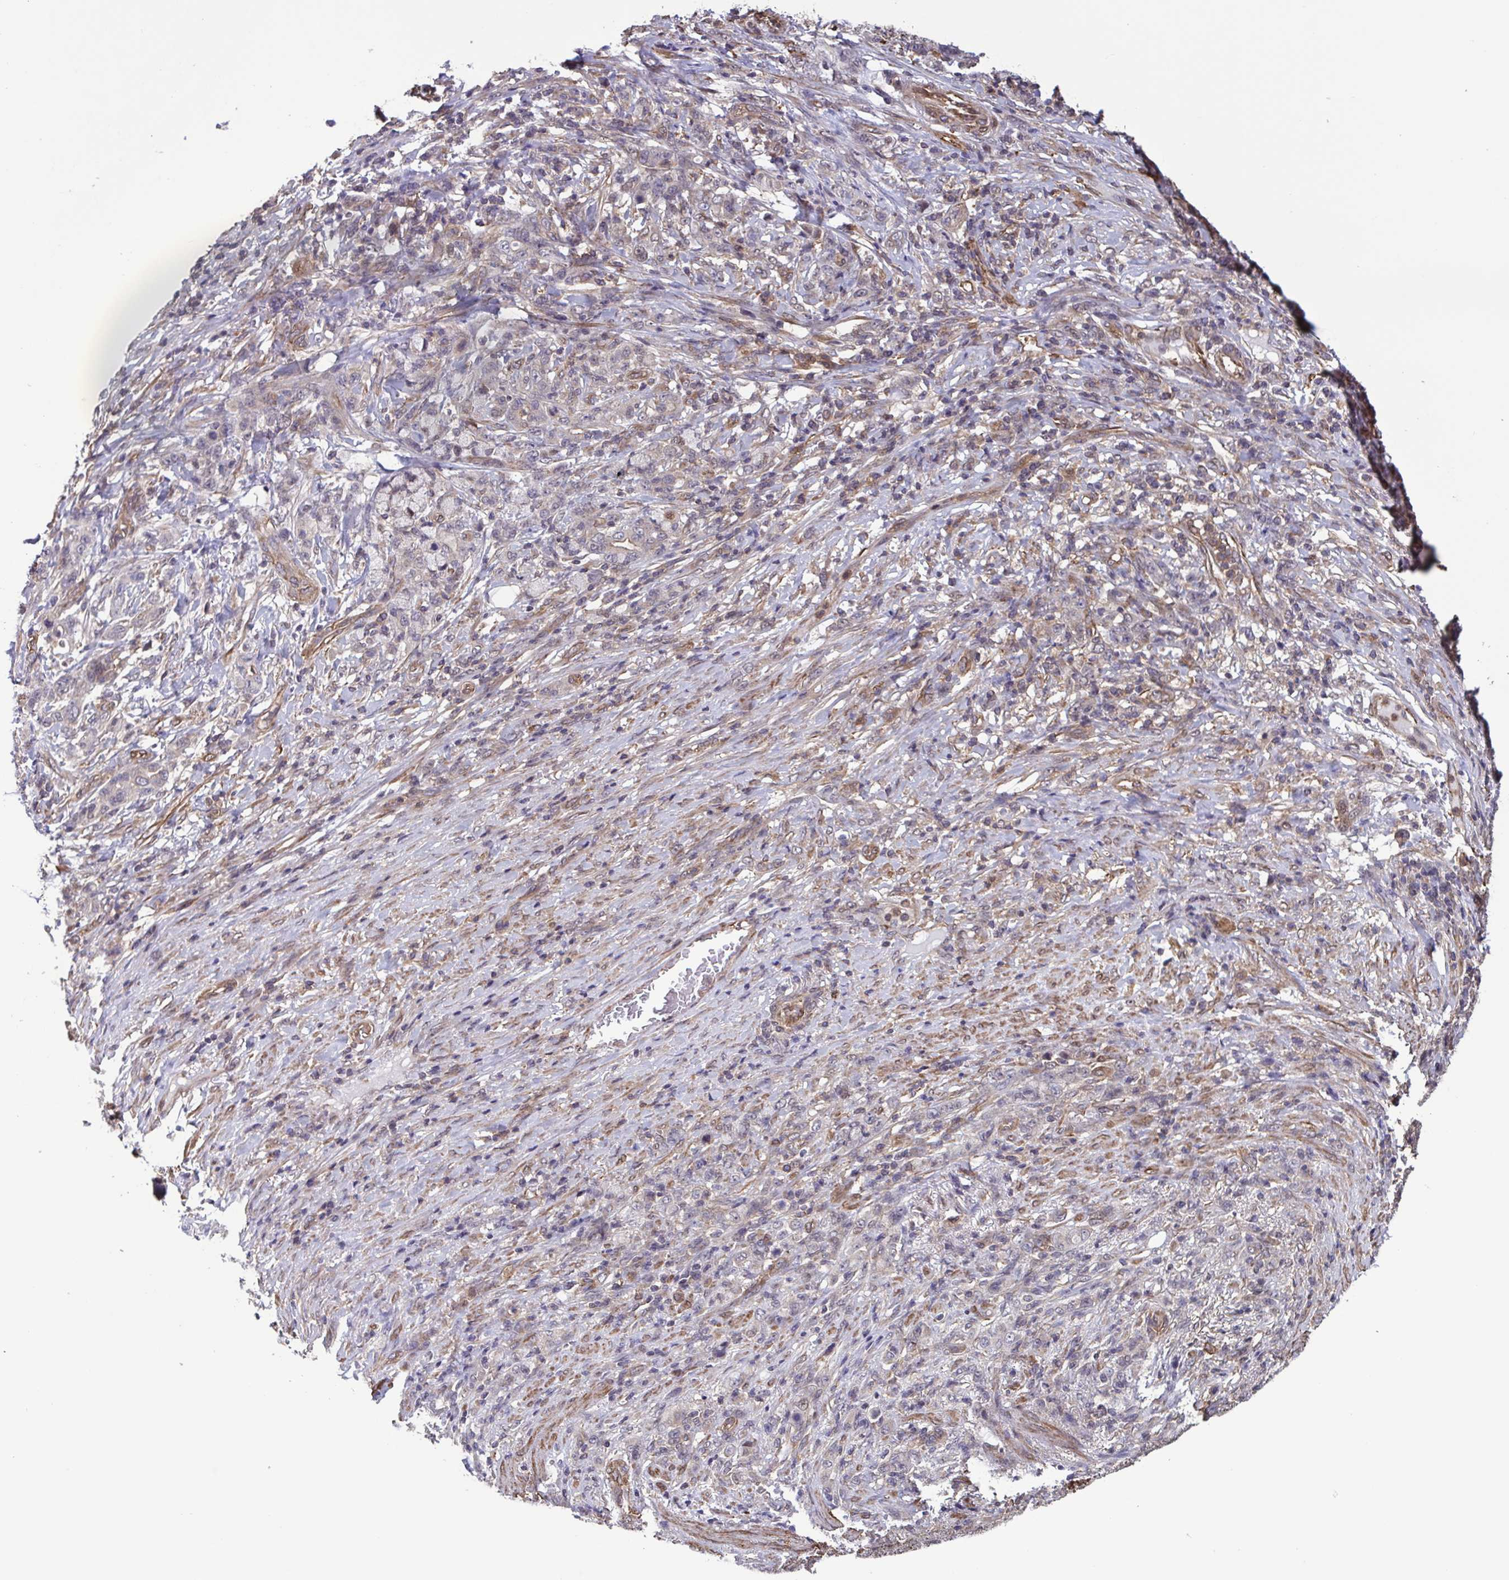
{"staining": {"intensity": "negative", "quantity": "none", "location": "none"}, "tissue": "stomach cancer", "cell_type": "Tumor cells", "image_type": "cancer", "snomed": [{"axis": "morphology", "description": "Adenocarcinoma, NOS"}, {"axis": "topography", "description": "Stomach"}], "caption": "There is no significant positivity in tumor cells of adenocarcinoma (stomach). (Stains: DAB (3,3'-diaminobenzidine) immunohistochemistry with hematoxylin counter stain, Microscopy: brightfield microscopy at high magnification).", "gene": "ZNF200", "patient": {"sex": "female", "age": 79}}